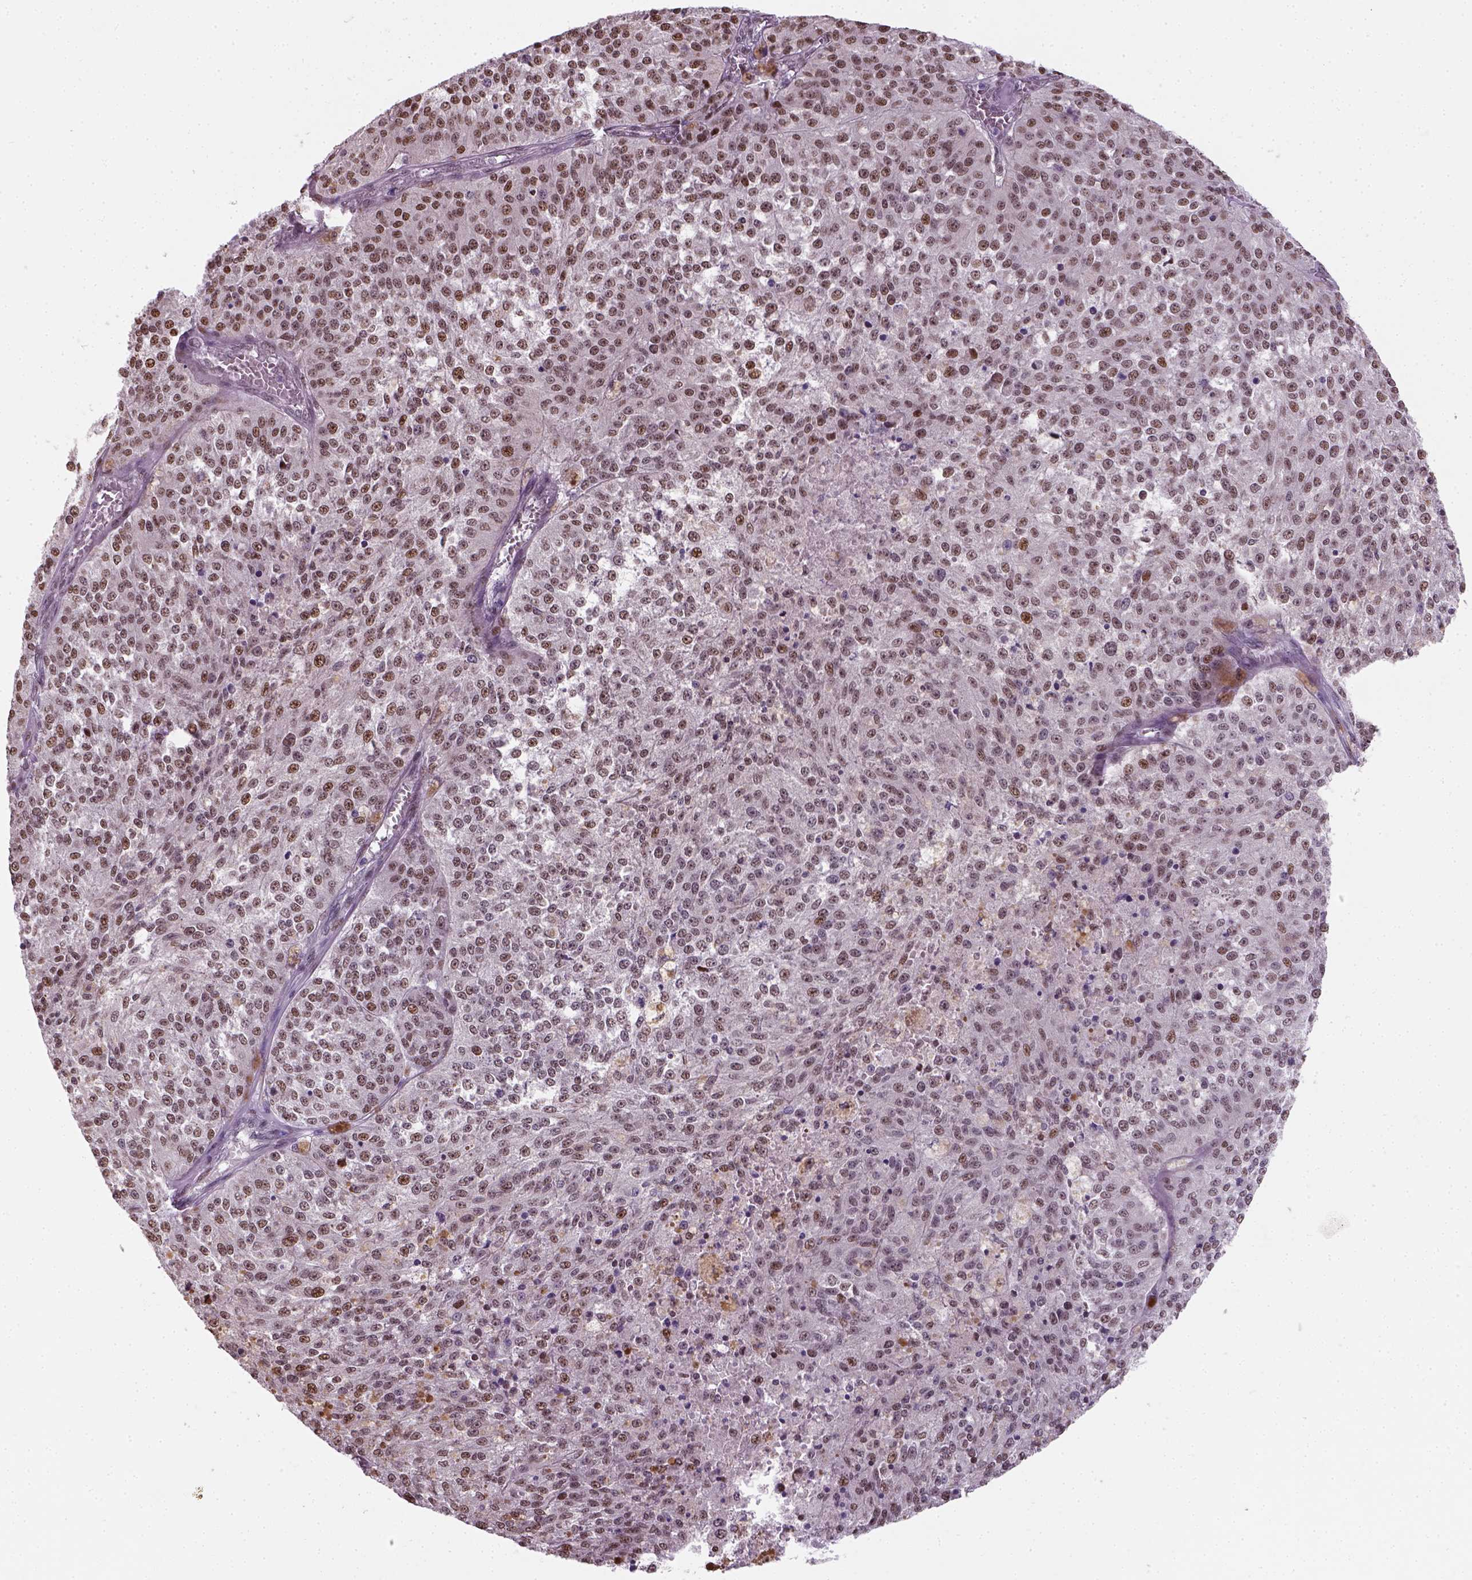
{"staining": {"intensity": "moderate", "quantity": ">75%", "location": "nuclear"}, "tissue": "melanoma", "cell_type": "Tumor cells", "image_type": "cancer", "snomed": [{"axis": "morphology", "description": "Malignant melanoma, Metastatic site"}, {"axis": "topography", "description": "Lymph node"}], "caption": "A high-resolution micrograph shows immunohistochemistry staining of melanoma, which exhibits moderate nuclear positivity in about >75% of tumor cells. Using DAB (3,3'-diaminobenzidine) (brown) and hematoxylin (blue) stains, captured at high magnification using brightfield microscopy.", "gene": "C1orf112", "patient": {"sex": "female", "age": 64}}